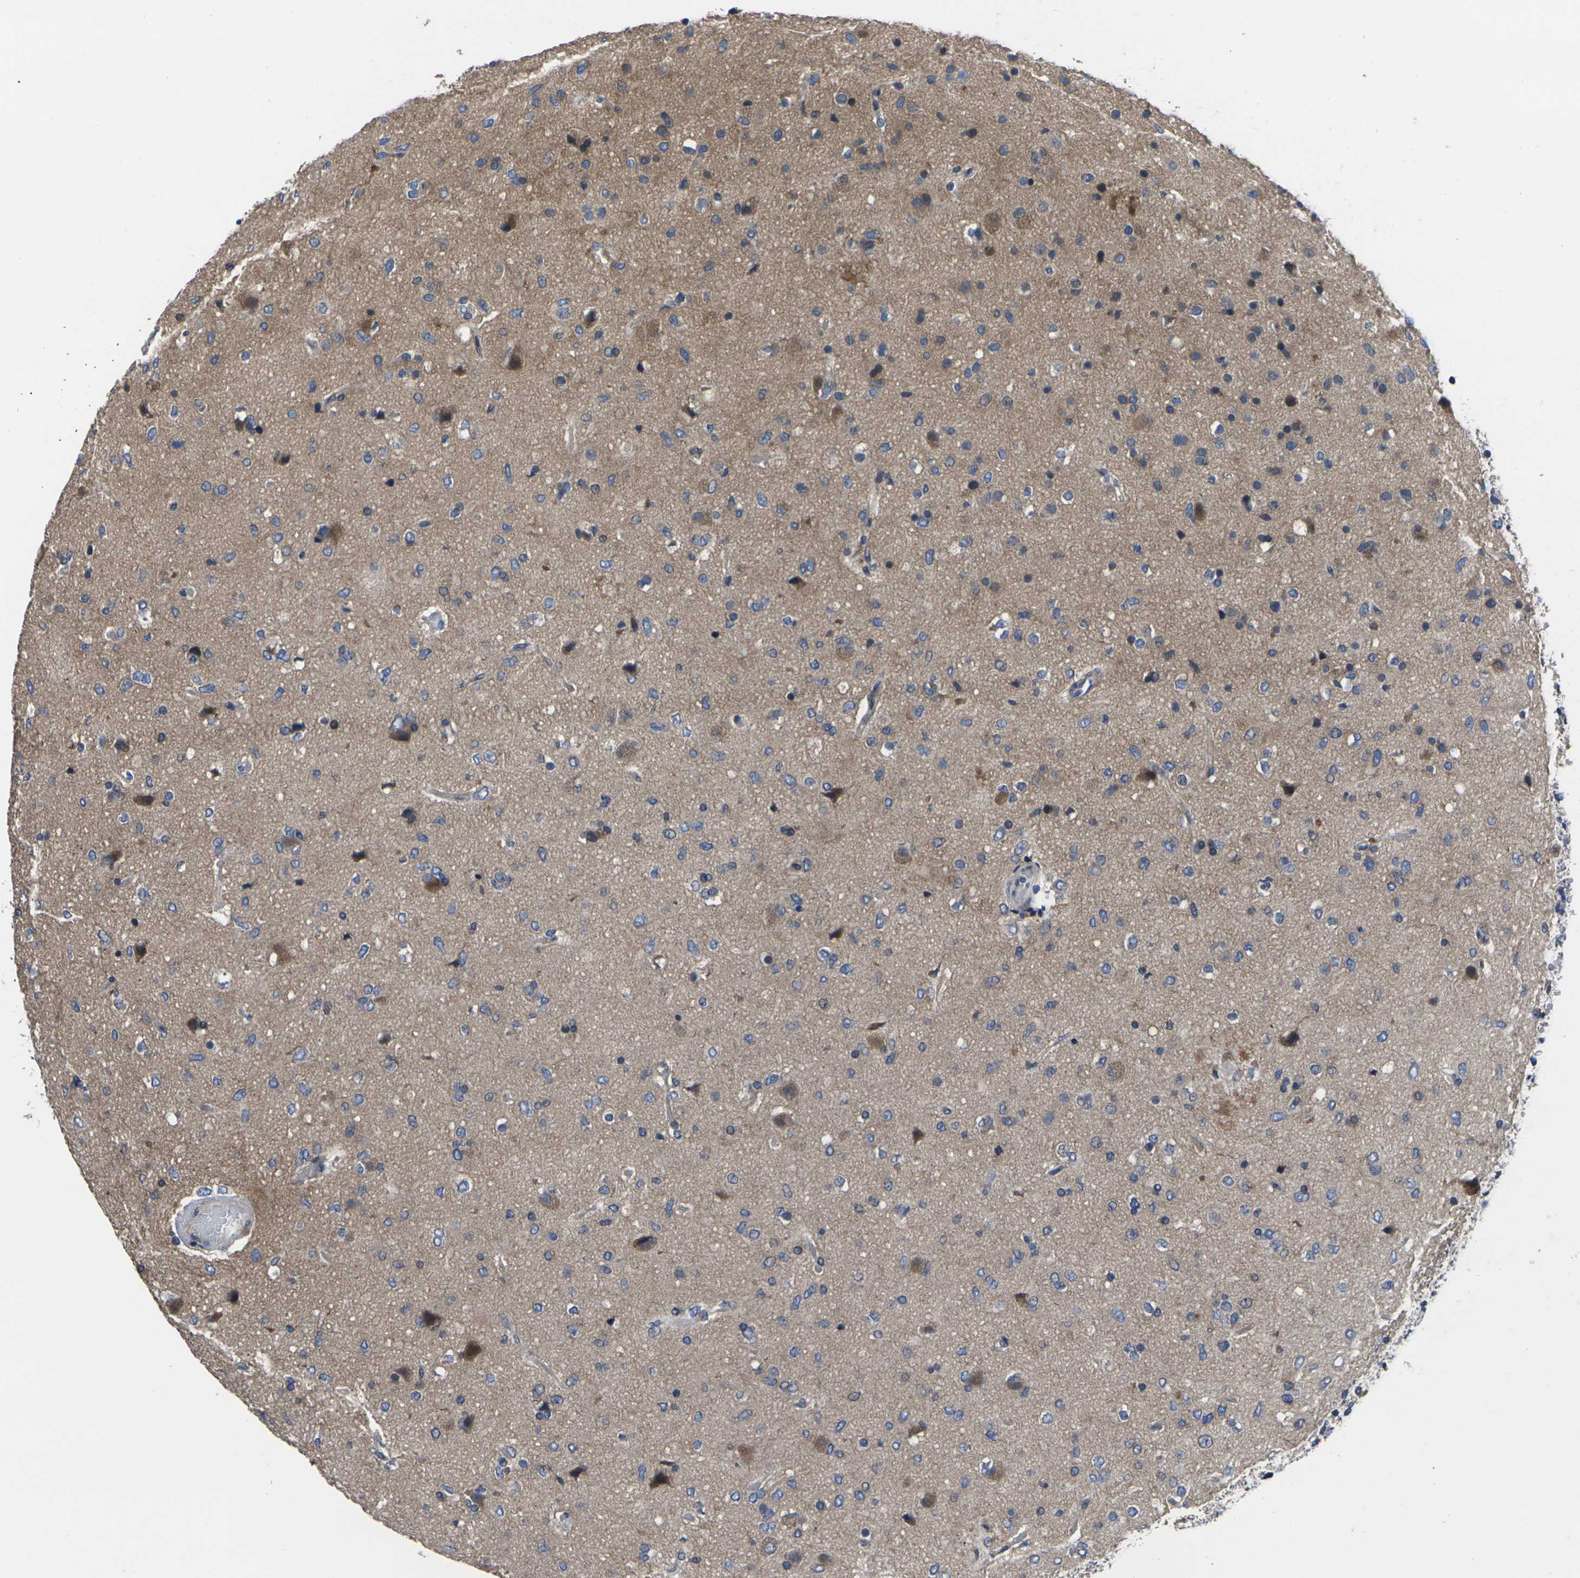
{"staining": {"intensity": "moderate", "quantity": "<25%", "location": "cytoplasmic/membranous"}, "tissue": "glioma", "cell_type": "Tumor cells", "image_type": "cancer", "snomed": [{"axis": "morphology", "description": "Glioma, malignant, Low grade"}, {"axis": "topography", "description": "Brain"}], "caption": "Low-grade glioma (malignant) was stained to show a protein in brown. There is low levels of moderate cytoplasmic/membranous expression in about <25% of tumor cells.", "gene": "CYP2C8", "patient": {"sex": "male", "age": 77}}